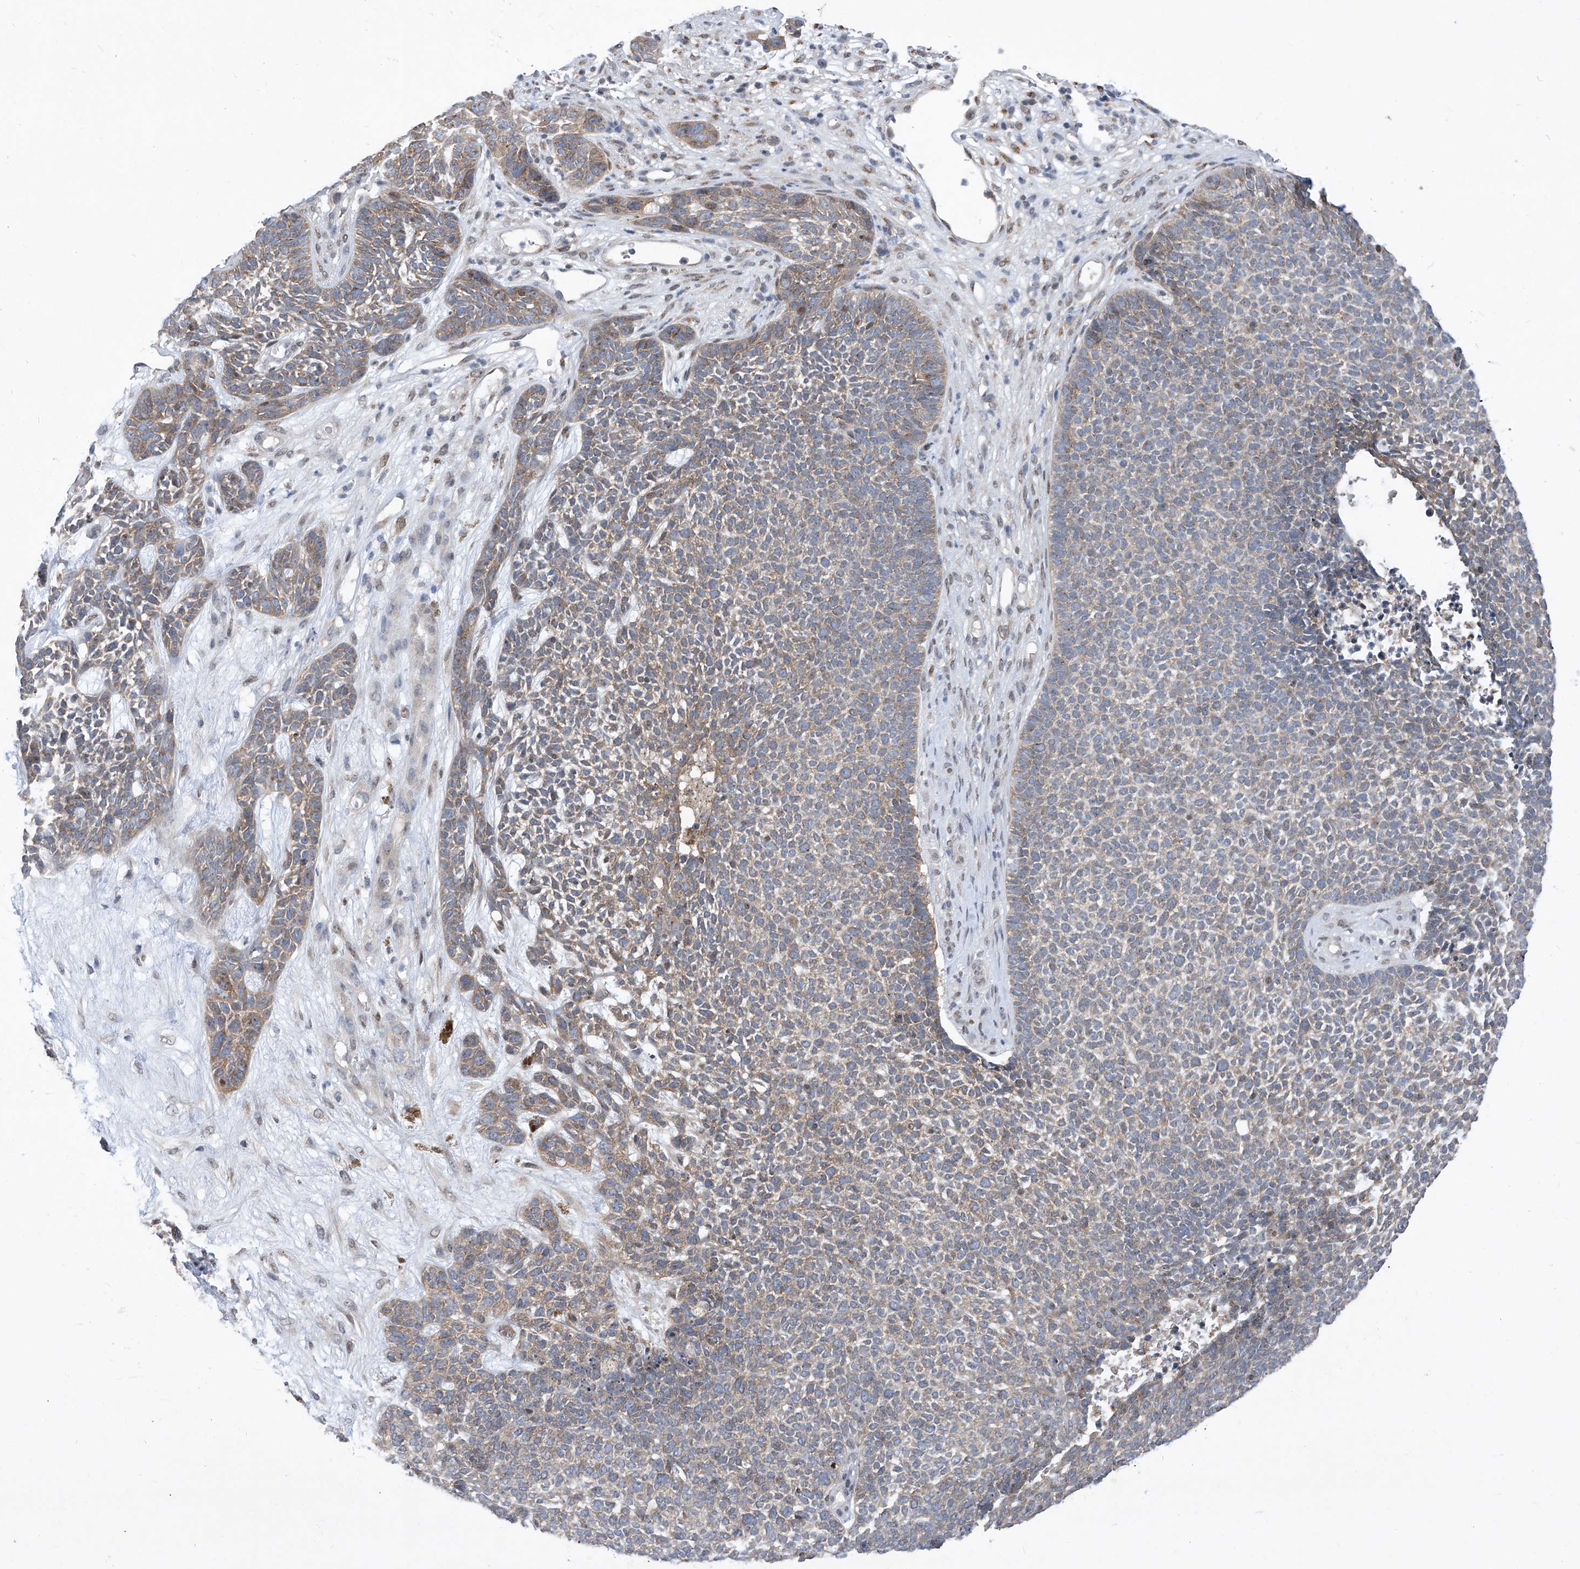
{"staining": {"intensity": "moderate", "quantity": "25%-75%", "location": "cytoplasmic/membranous"}, "tissue": "skin cancer", "cell_type": "Tumor cells", "image_type": "cancer", "snomed": [{"axis": "morphology", "description": "Basal cell carcinoma"}, {"axis": "topography", "description": "Skin"}], "caption": "Moderate cytoplasmic/membranous expression for a protein is identified in about 25%-75% of tumor cells of skin basal cell carcinoma using immunohistochemistry (IHC).", "gene": "CETN2", "patient": {"sex": "female", "age": 84}}